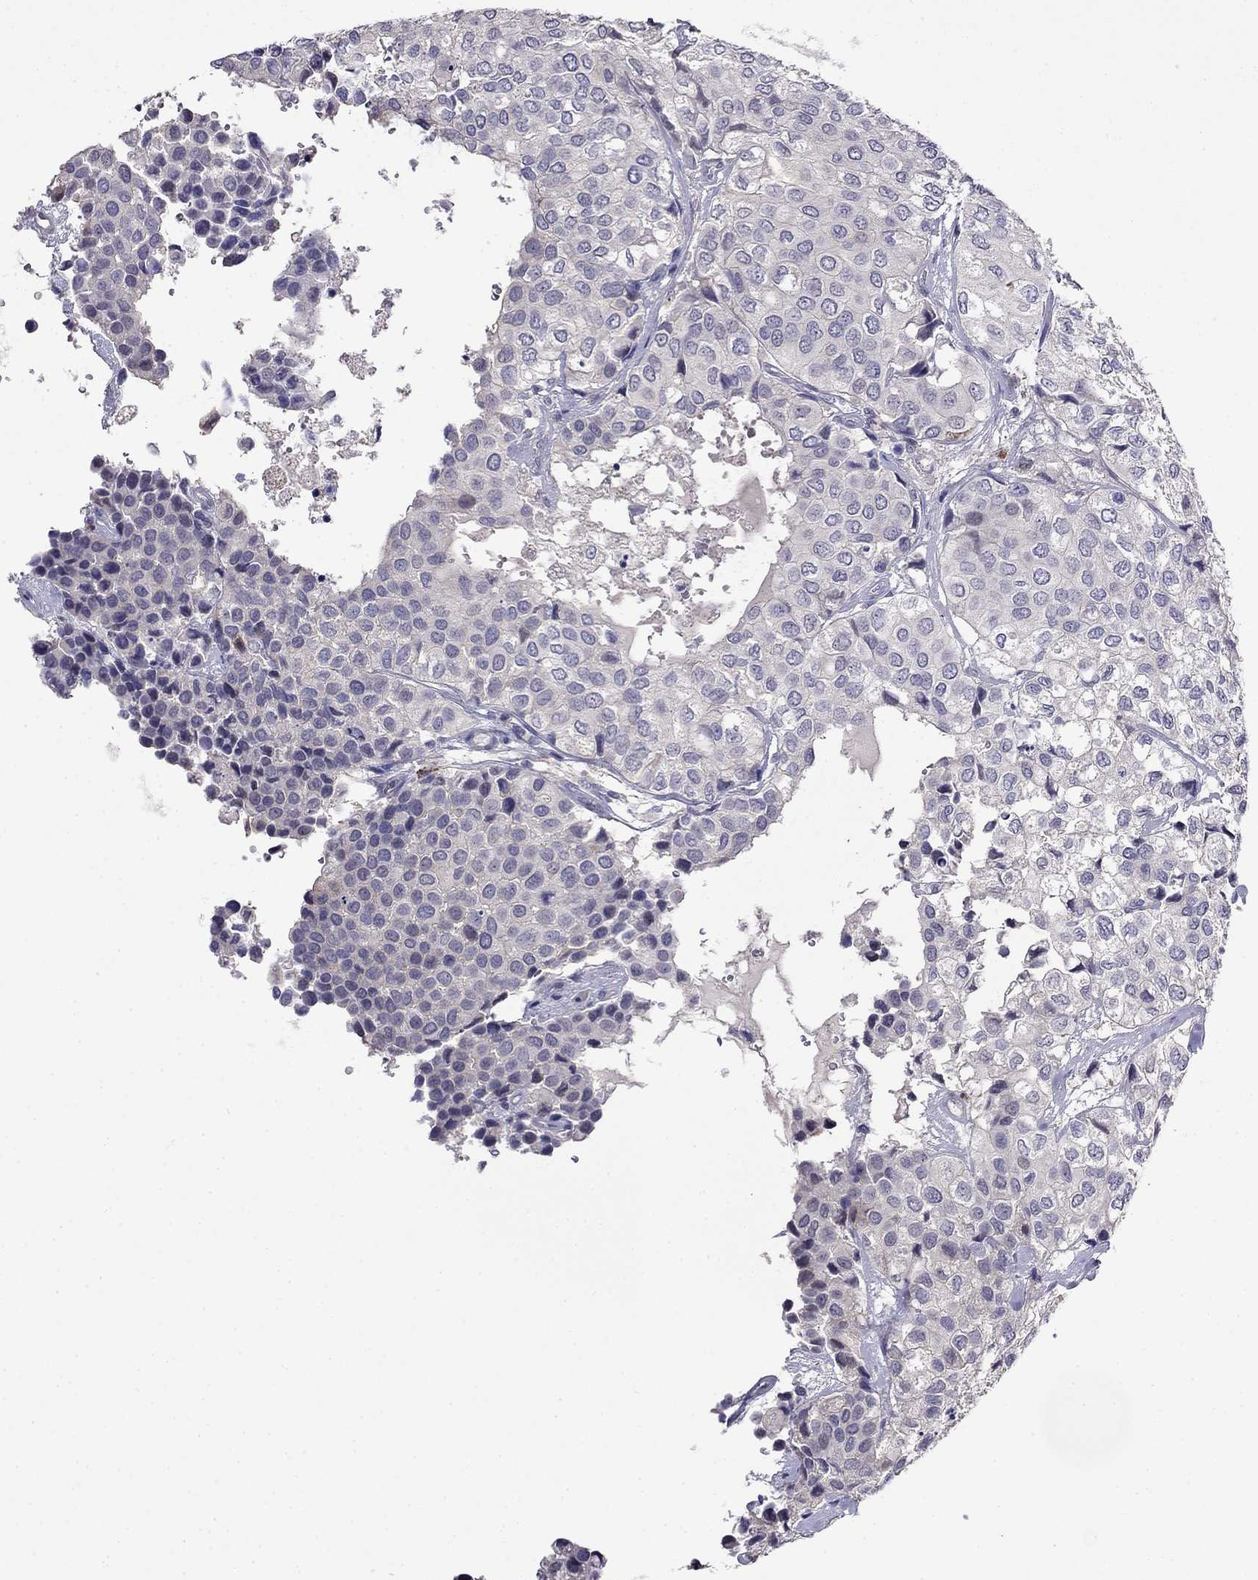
{"staining": {"intensity": "negative", "quantity": "none", "location": "none"}, "tissue": "urothelial cancer", "cell_type": "Tumor cells", "image_type": "cancer", "snomed": [{"axis": "morphology", "description": "Urothelial carcinoma, High grade"}, {"axis": "topography", "description": "Urinary bladder"}], "caption": "Photomicrograph shows no significant protein staining in tumor cells of urothelial cancer.", "gene": "GUCA1B", "patient": {"sex": "male", "age": 73}}